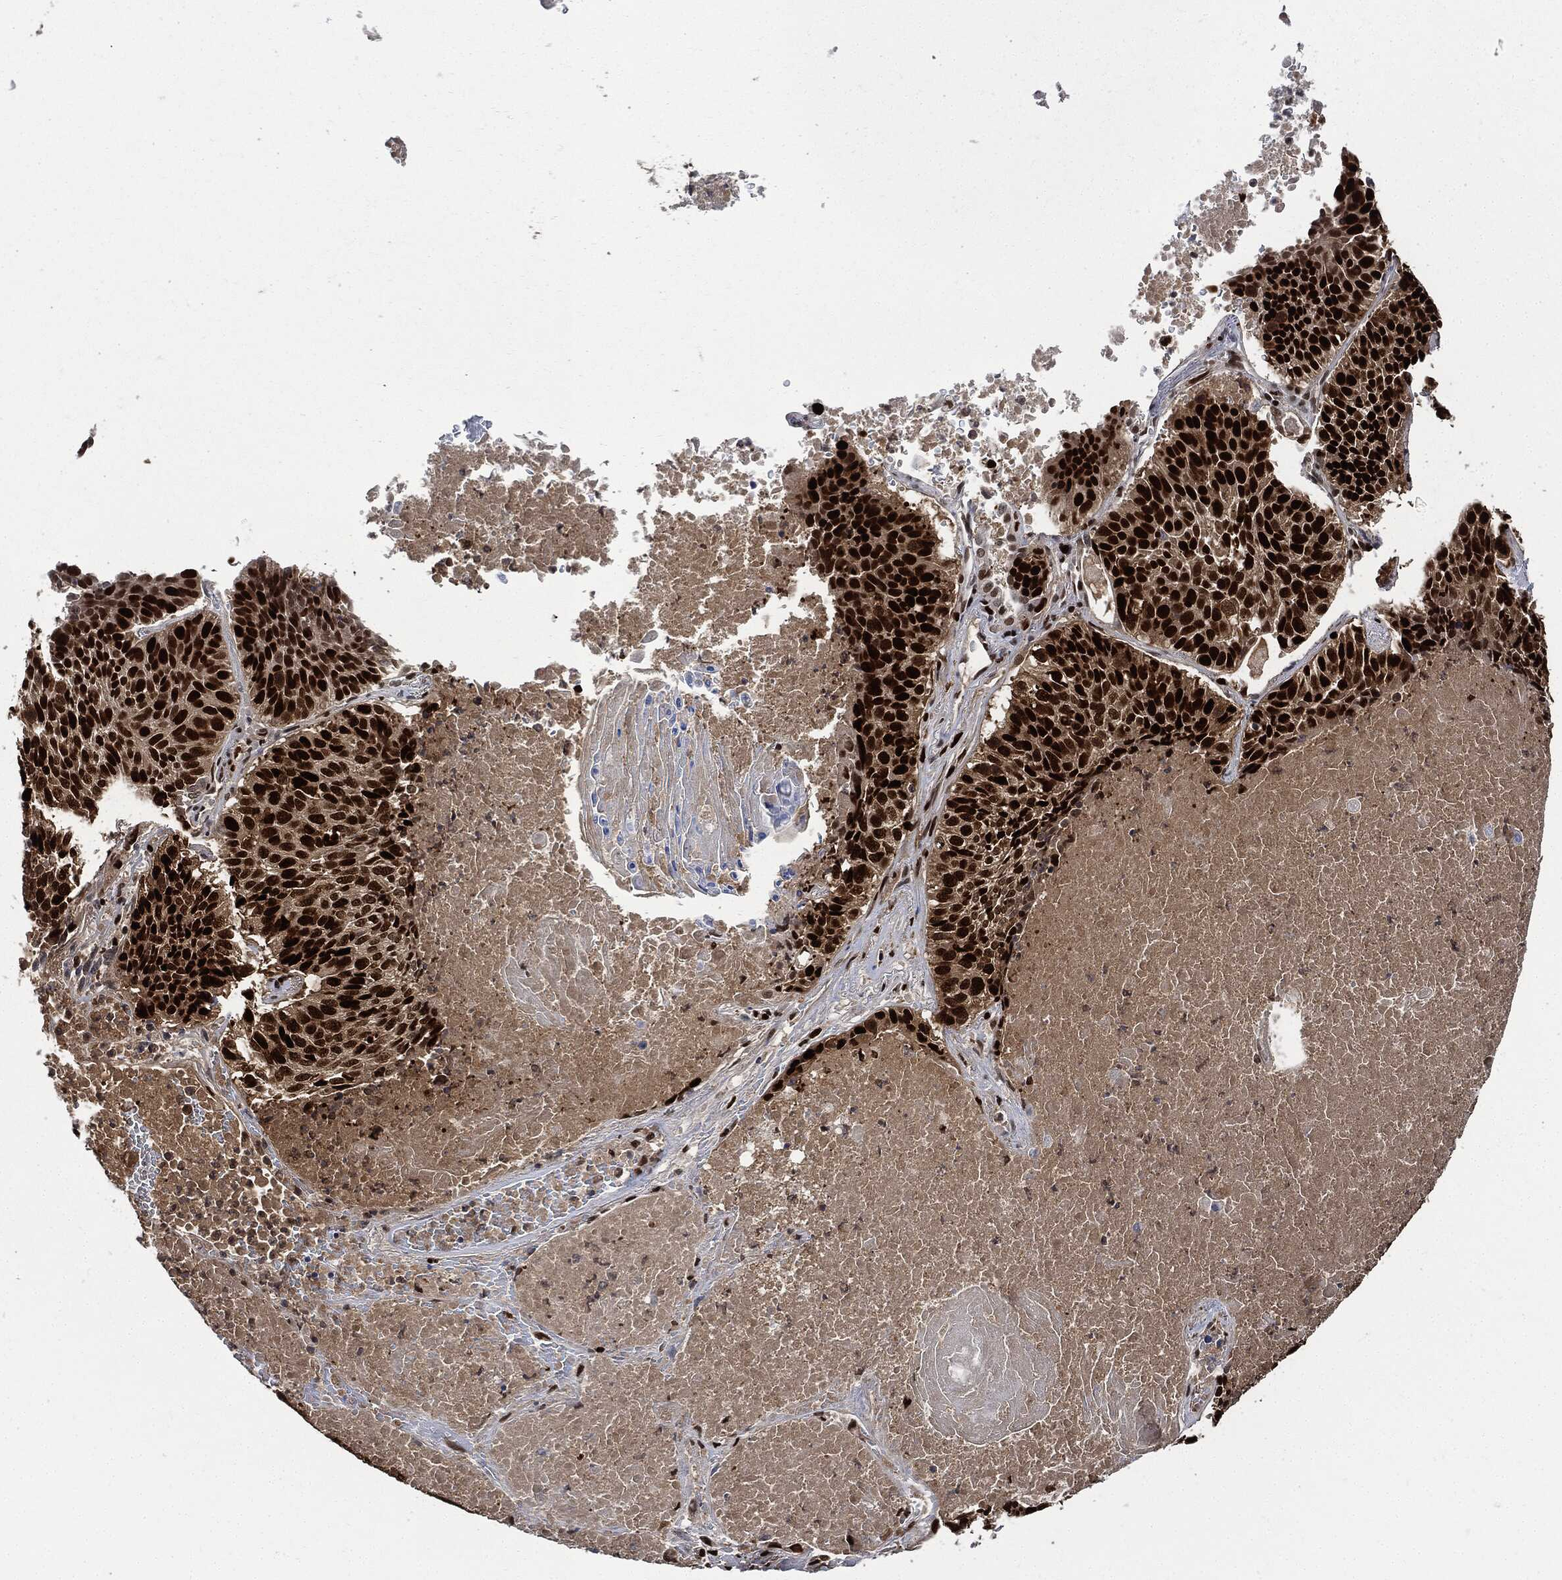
{"staining": {"intensity": "strong", "quantity": ">75%", "location": "nuclear"}, "tissue": "lung cancer", "cell_type": "Tumor cells", "image_type": "cancer", "snomed": [{"axis": "morphology", "description": "Squamous cell carcinoma, NOS"}, {"axis": "topography", "description": "Lung"}], "caption": "The histopathology image exhibits immunohistochemical staining of lung cancer. There is strong nuclear expression is present in approximately >75% of tumor cells.", "gene": "PCNA", "patient": {"sex": "male", "age": 64}}